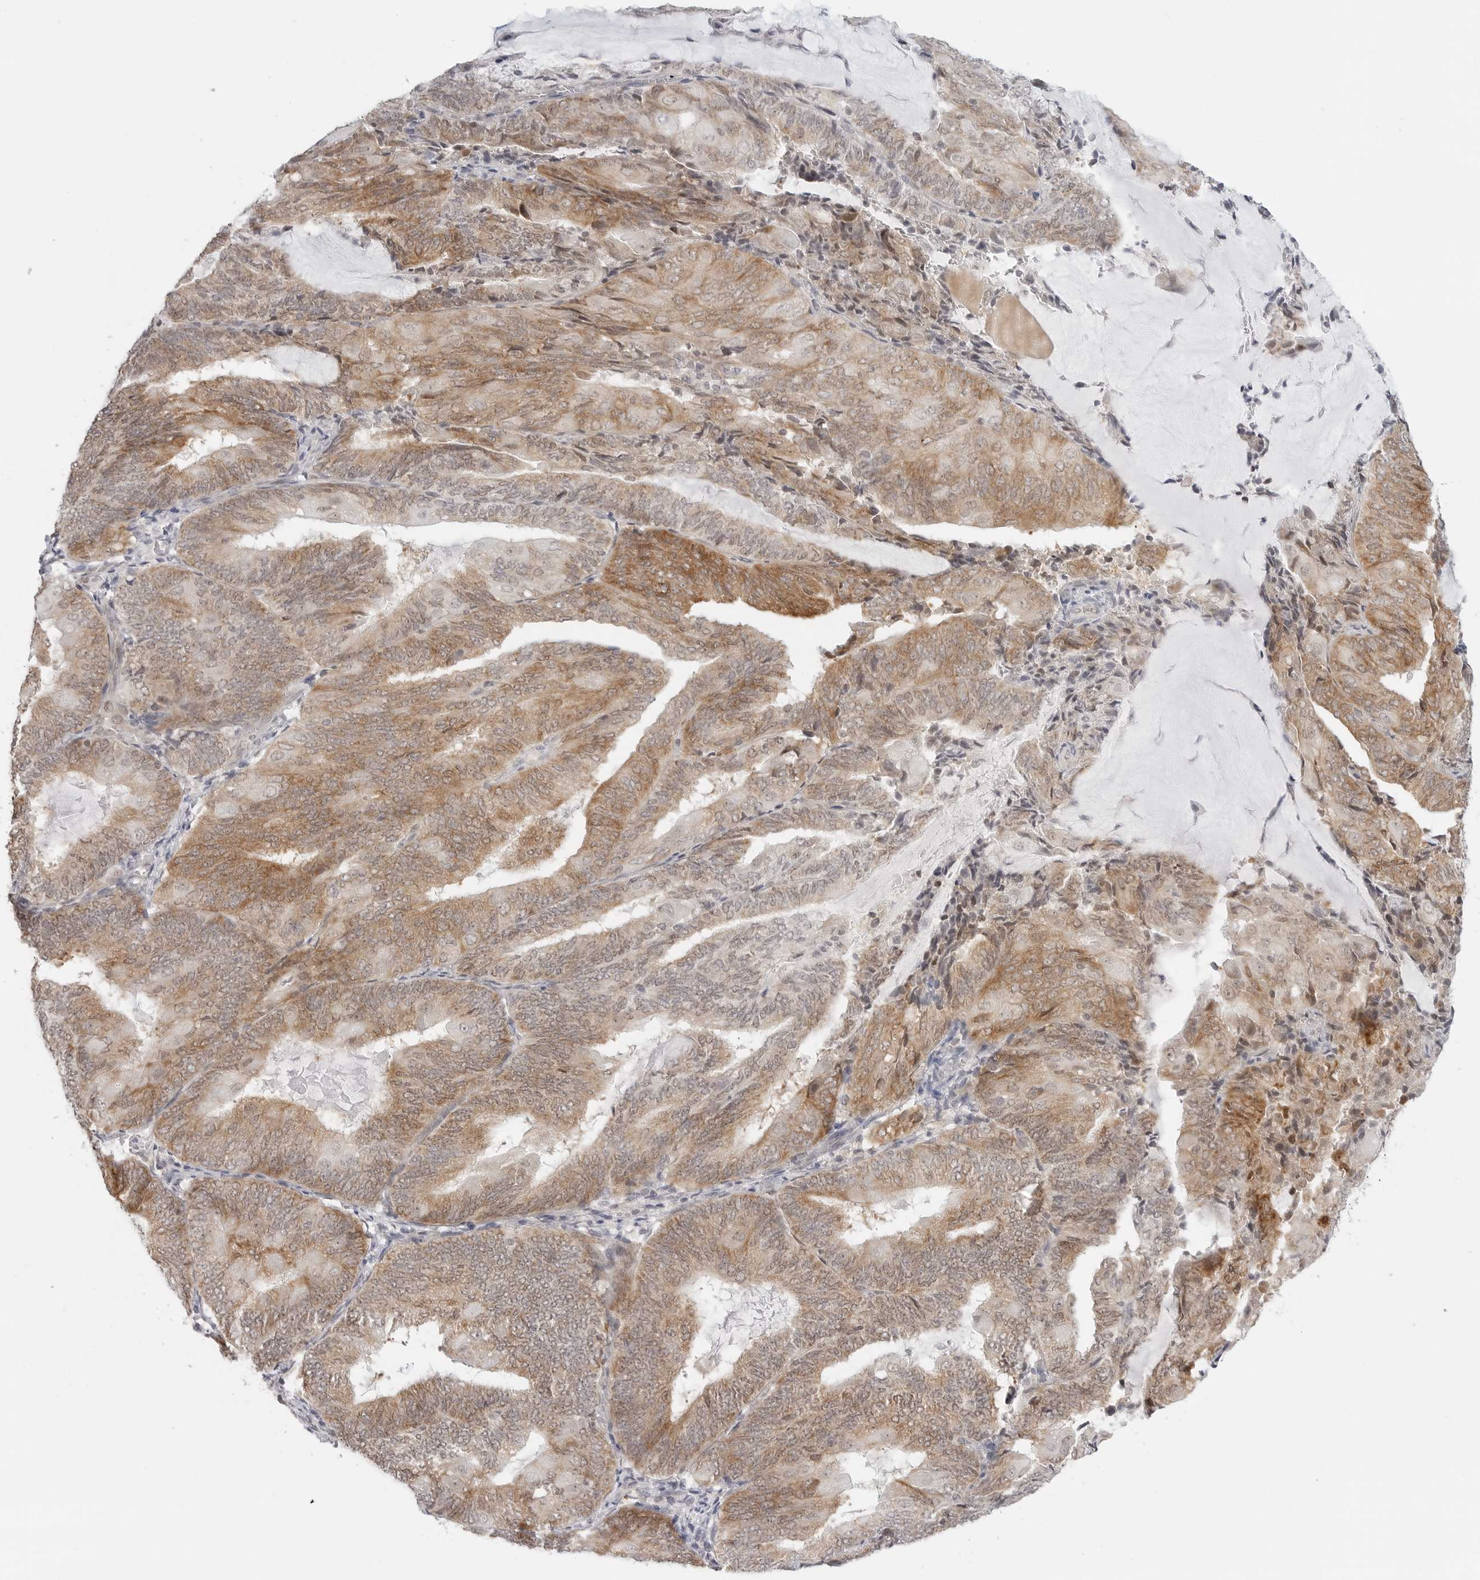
{"staining": {"intensity": "moderate", "quantity": ">75%", "location": "cytoplasmic/membranous,nuclear"}, "tissue": "endometrial cancer", "cell_type": "Tumor cells", "image_type": "cancer", "snomed": [{"axis": "morphology", "description": "Adenocarcinoma, NOS"}, {"axis": "topography", "description": "Endometrium"}], "caption": "The micrograph reveals a brown stain indicating the presence of a protein in the cytoplasmic/membranous and nuclear of tumor cells in endometrial adenocarcinoma.", "gene": "METAP1", "patient": {"sex": "female", "age": 81}}